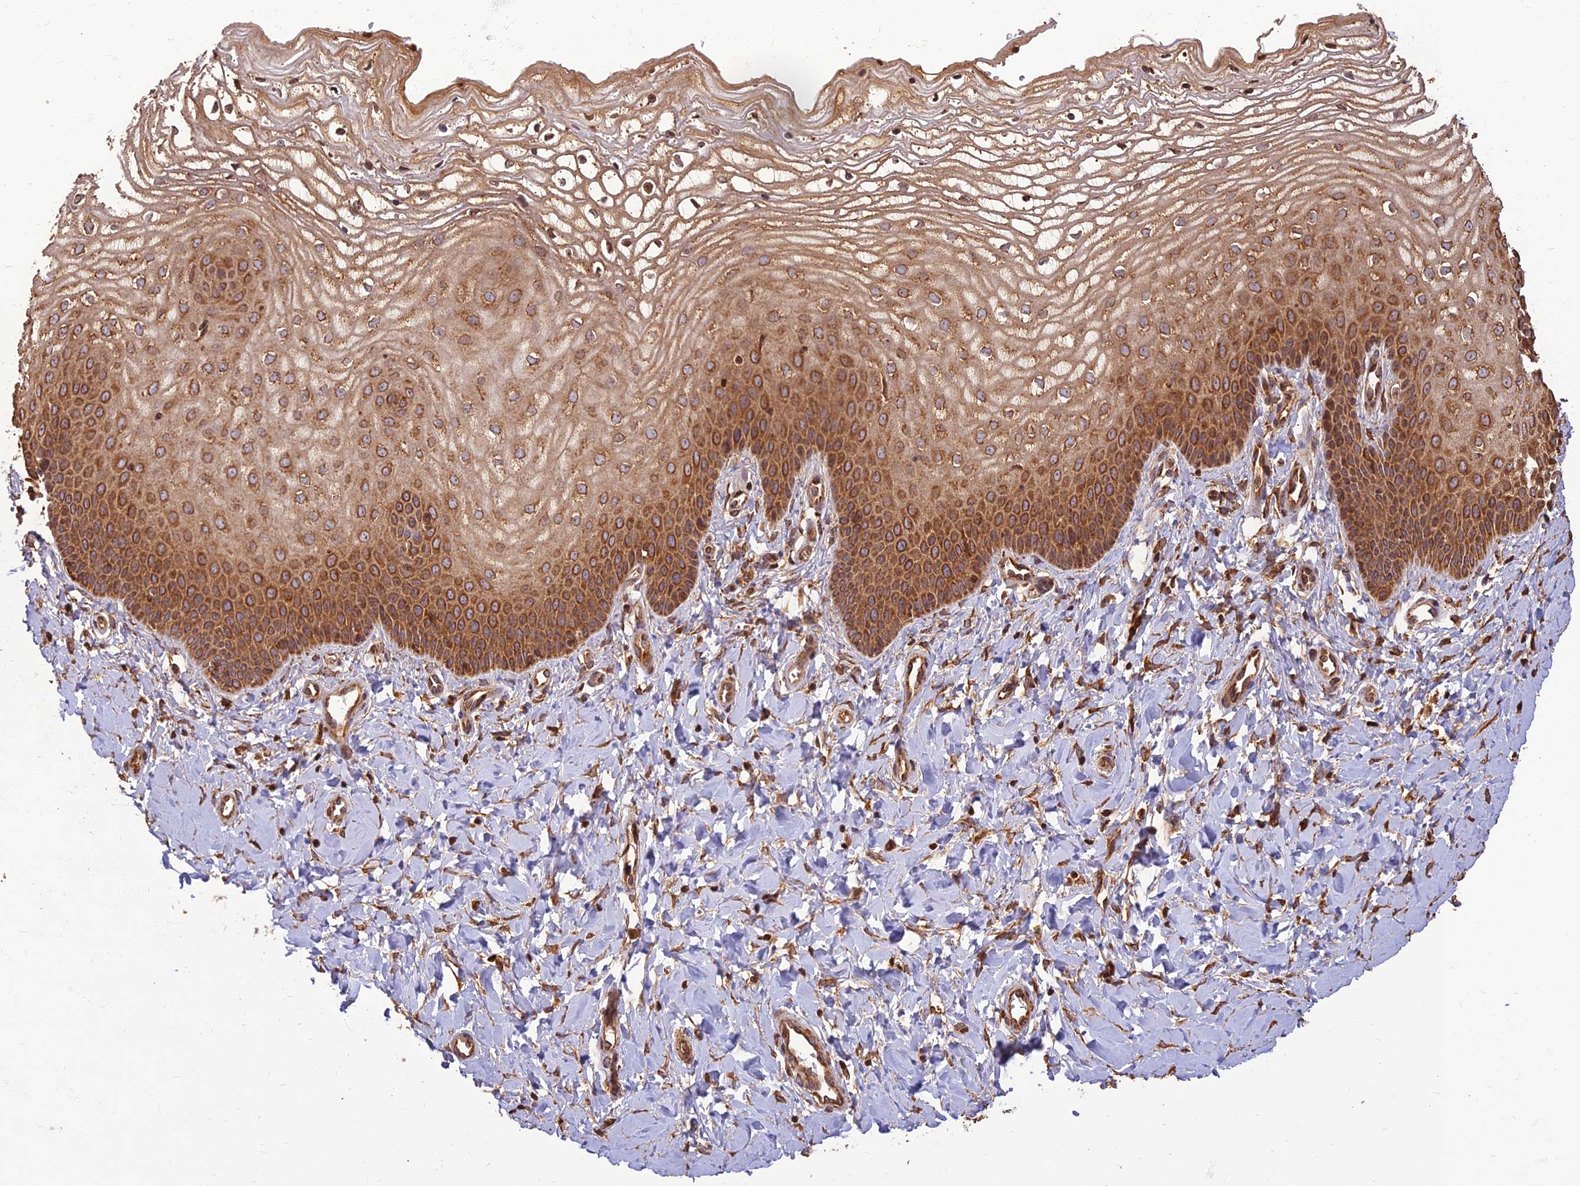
{"staining": {"intensity": "strong", "quantity": ">75%", "location": "cytoplasmic/membranous"}, "tissue": "vagina", "cell_type": "Squamous epithelial cells", "image_type": "normal", "snomed": [{"axis": "morphology", "description": "Normal tissue, NOS"}, {"axis": "topography", "description": "Vagina"}, {"axis": "topography", "description": "Cervix"}], "caption": "Vagina was stained to show a protein in brown. There is high levels of strong cytoplasmic/membranous staining in about >75% of squamous epithelial cells. The staining was performed using DAB (3,3'-diaminobenzidine), with brown indicating positive protein expression. Nuclei are stained blue with hematoxylin.", "gene": "CORO1C", "patient": {"sex": "female", "age": 40}}